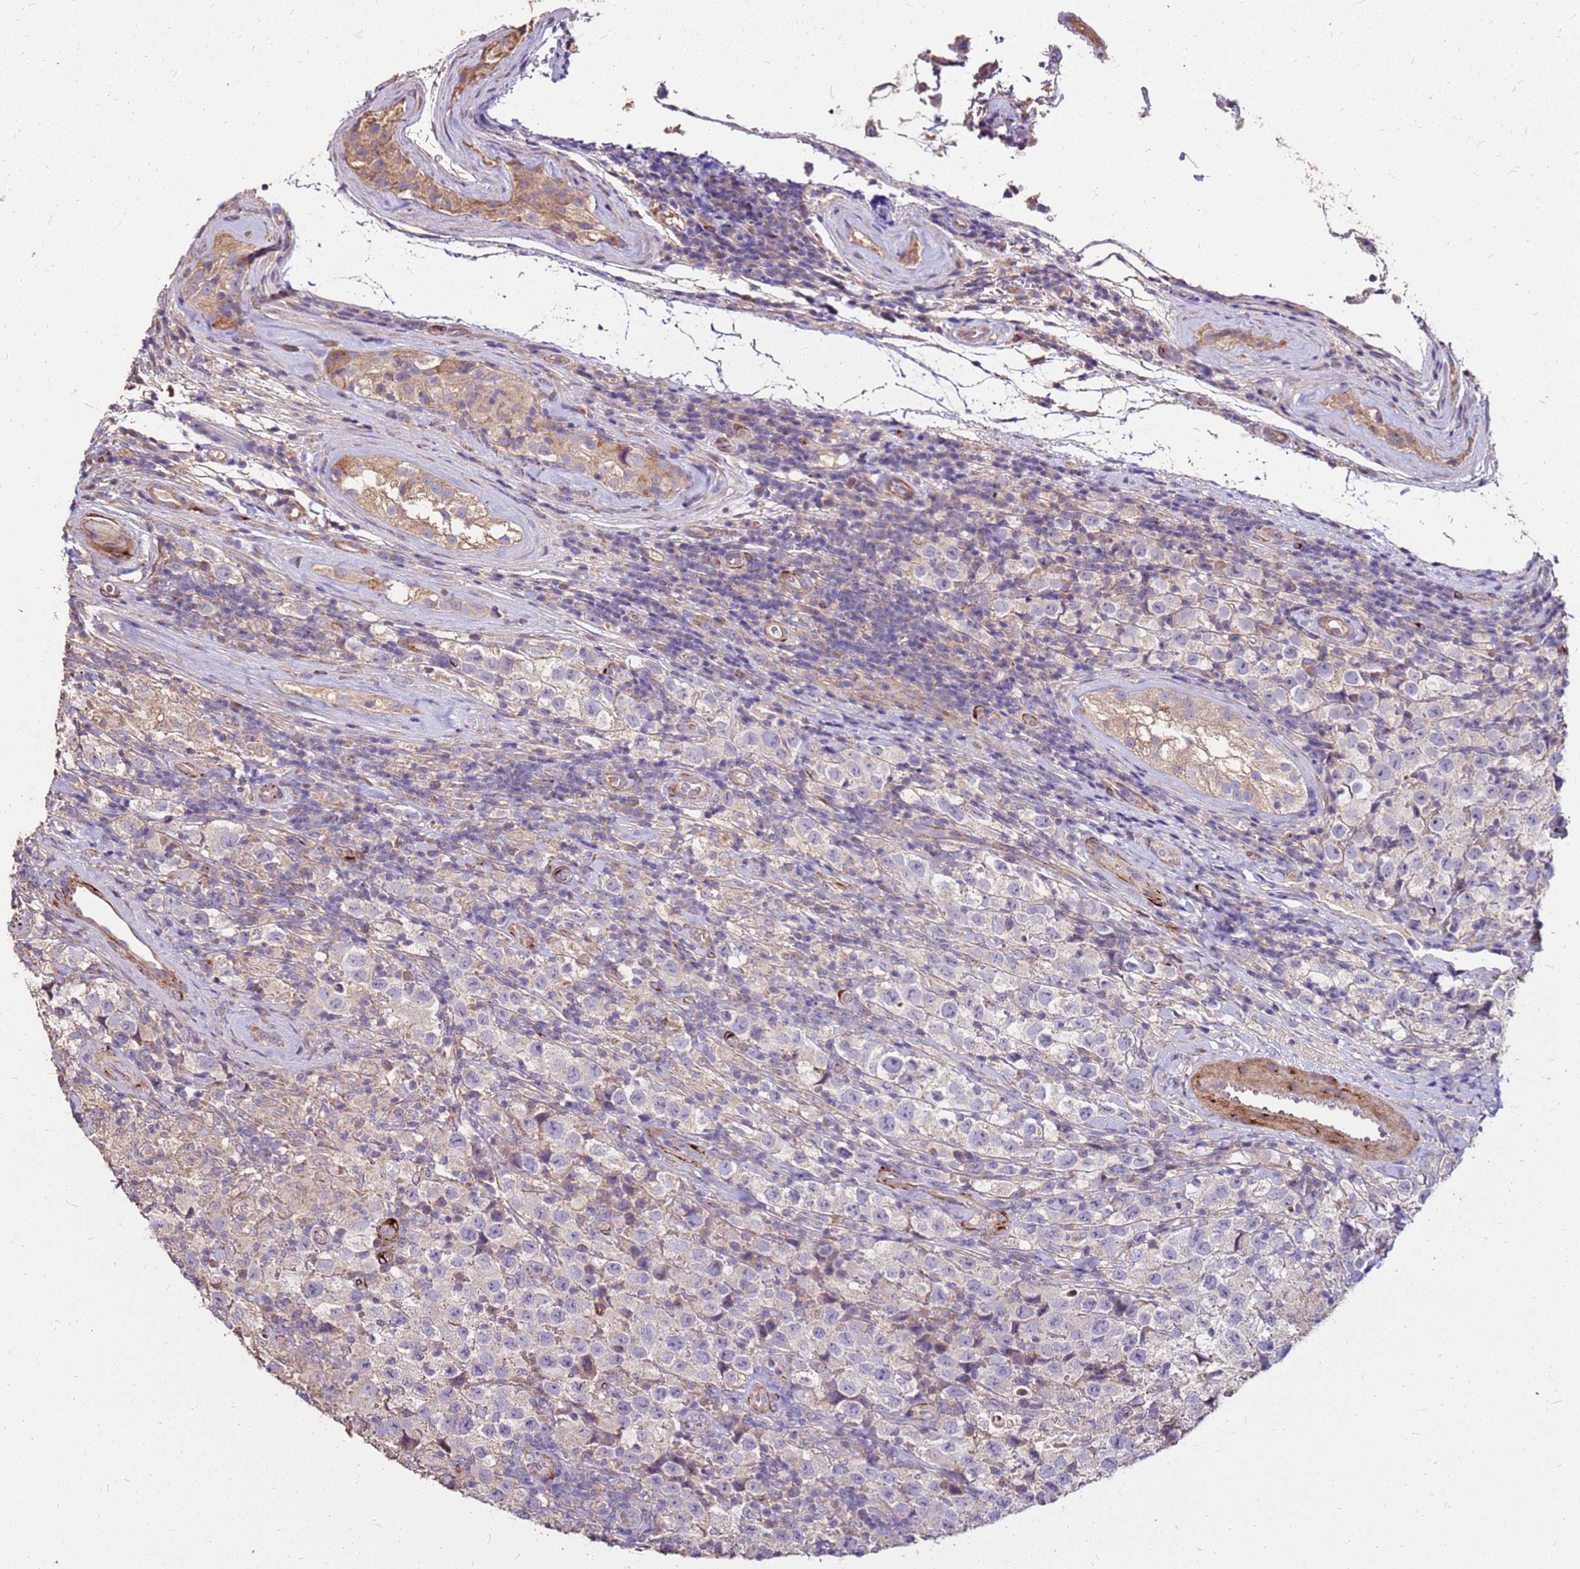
{"staining": {"intensity": "negative", "quantity": "none", "location": "none"}, "tissue": "testis cancer", "cell_type": "Tumor cells", "image_type": "cancer", "snomed": [{"axis": "morphology", "description": "Seminoma, NOS"}, {"axis": "morphology", "description": "Carcinoma, Embryonal, NOS"}, {"axis": "topography", "description": "Testis"}], "caption": "Immunohistochemistry (IHC) image of human testis cancer (seminoma) stained for a protein (brown), which exhibits no staining in tumor cells.", "gene": "EXD3", "patient": {"sex": "male", "age": 41}}